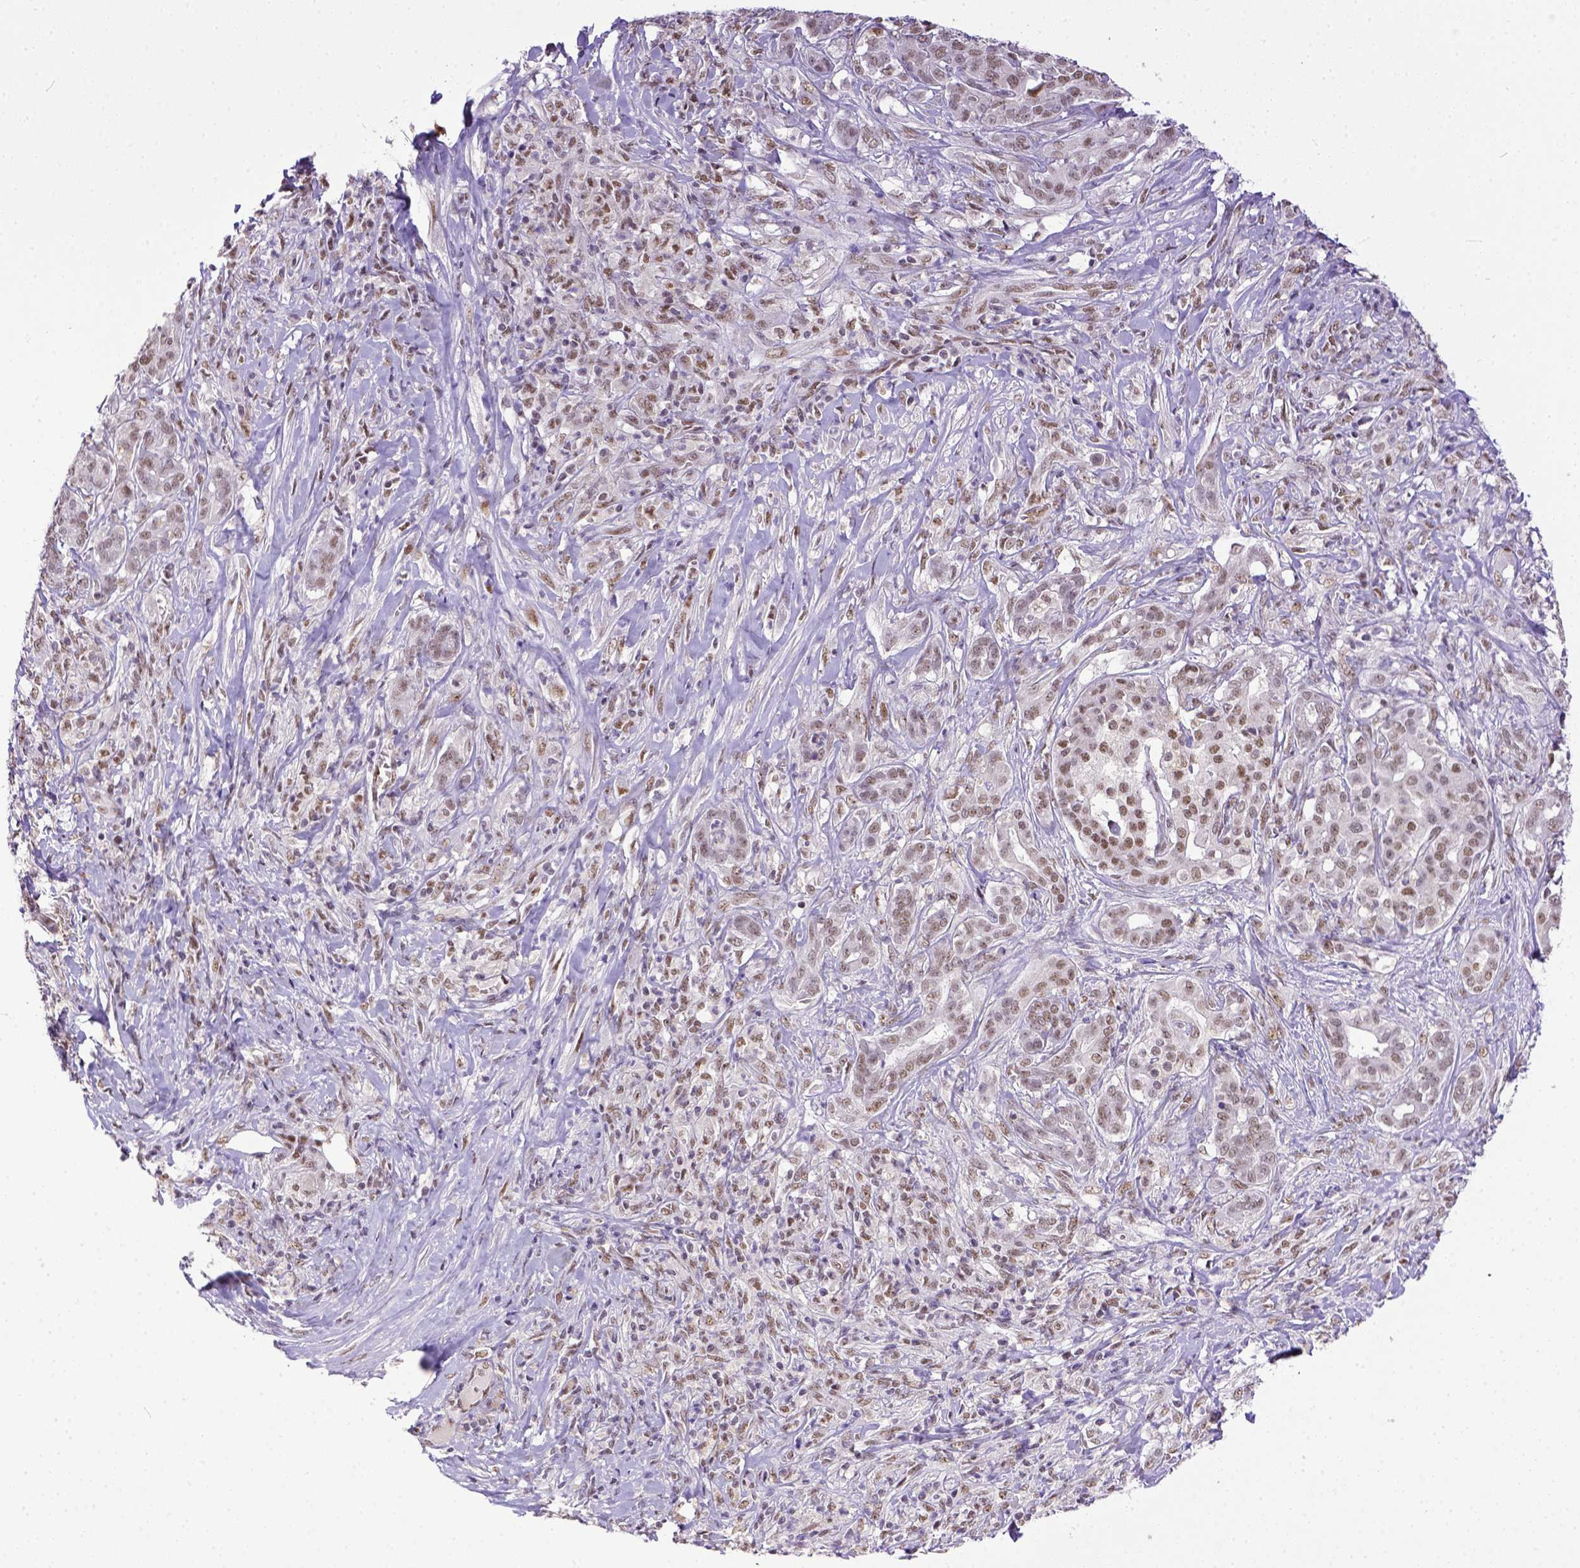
{"staining": {"intensity": "weak", "quantity": ">75%", "location": "nuclear"}, "tissue": "pancreatic cancer", "cell_type": "Tumor cells", "image_type": "cancer", "snomed": [{"axis": "morphology", "description": "Normal tissue, NOS"}, {"axis": "morphology", "description": "Inflammation, NOS"}, {"axis": "morphology", "description": "Adenocarcinoma, NOS"}, {"axis": "topography", "description": "Pancreas"}], "caption": "Protein expression analysis of pancreatic cancer (adenocarcinoma) demonstrates weak nuclear positivity in approximately >75% of tumor cells. (Brightfield microscopy of DAB IHC at high magnification).", "gene": "ERCC1", "patient": {"sex": "male", "age": 57}}